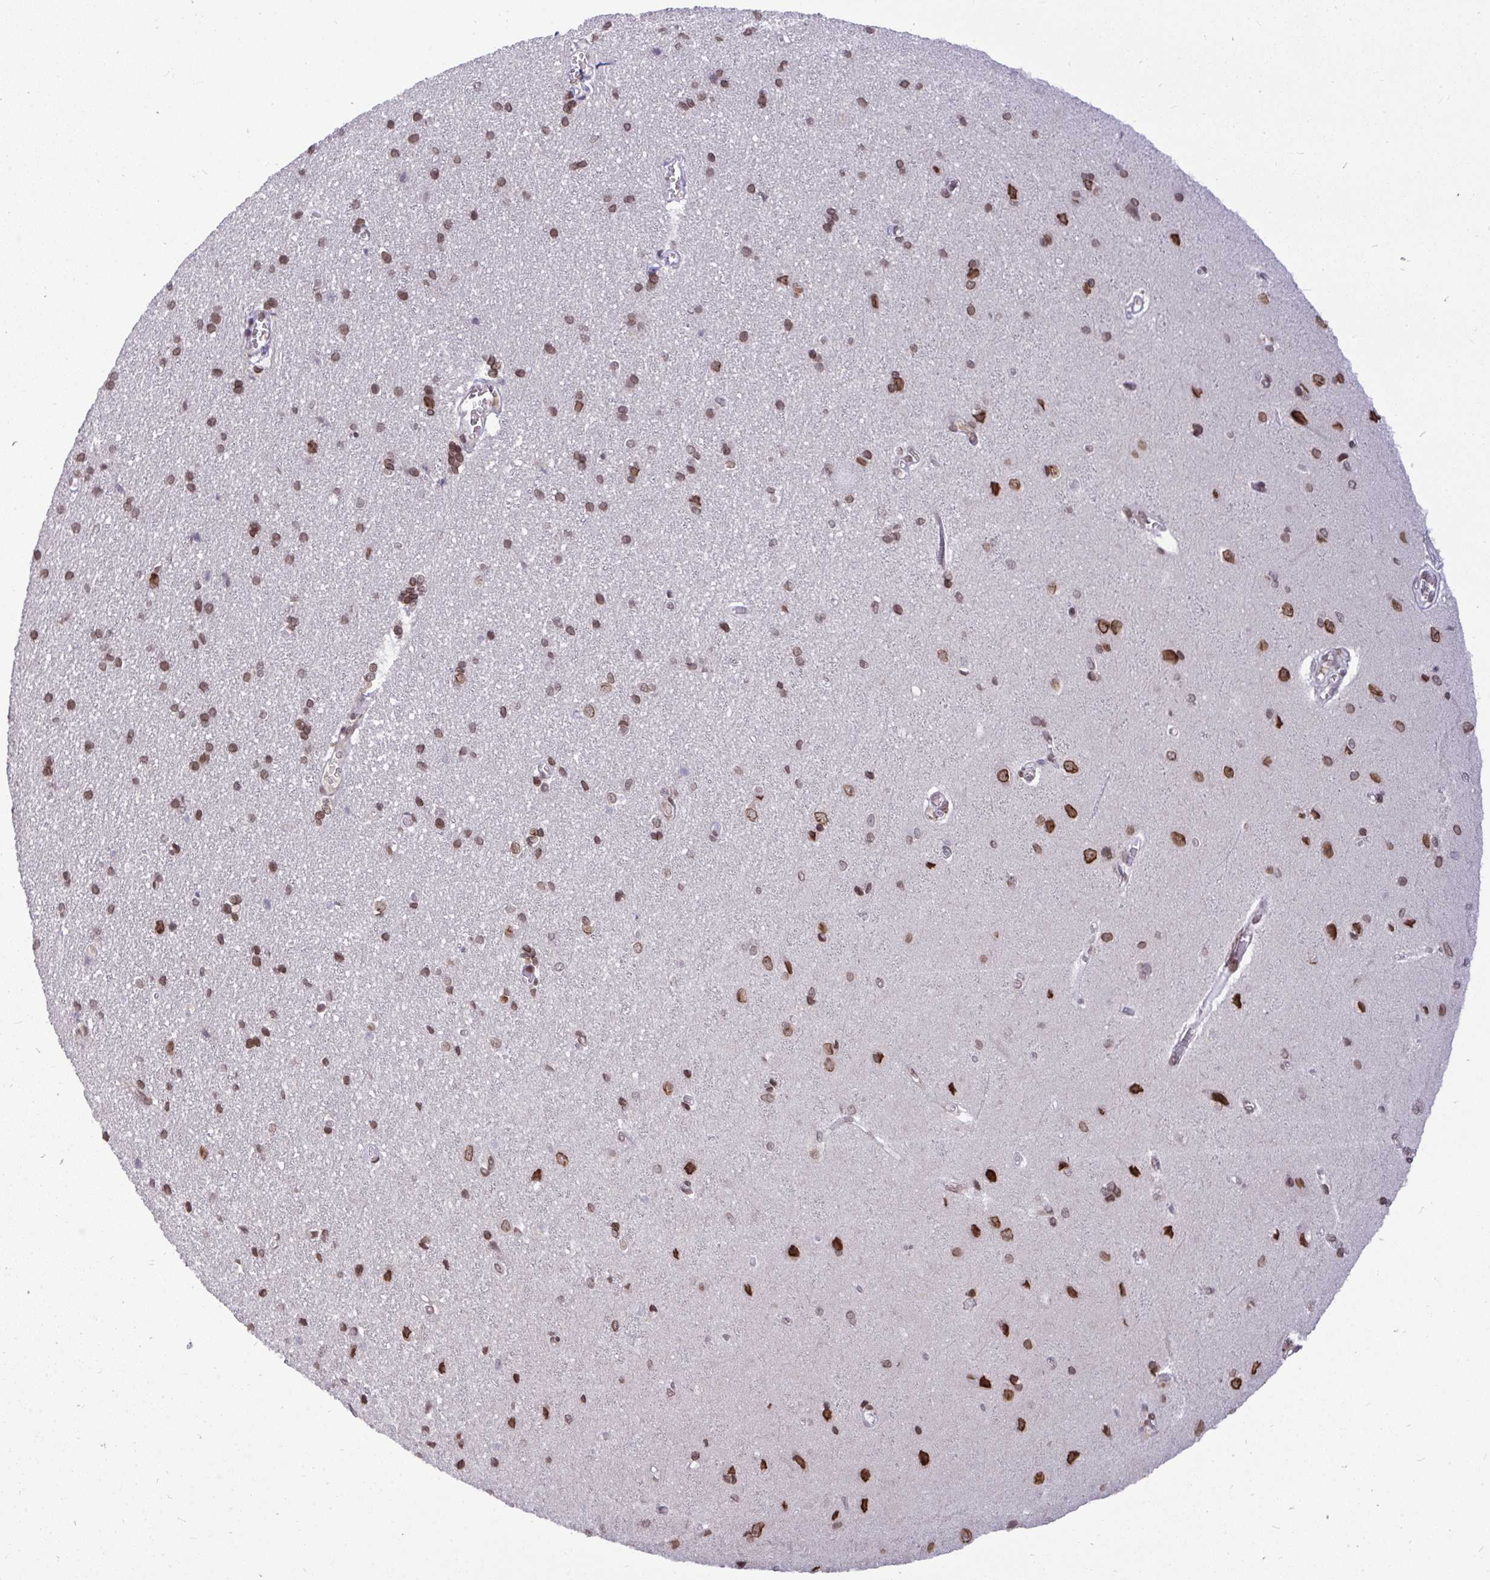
{"staining": {"intensity": "weak", "quantity": "<25%", "location": "nuclear"}, "tissue": "cerebral cortex", "cell_type": "Endothelial cells", "image_type": "normal", "snomed": [{"axis": "morphology", "description": "Normal tissue, NOS"}, {"axis": "topography", "description": "Cerebral cortex"}], "caption": "IHC of unremarkable cerebral cortex reveals no positivity in endothelial cells.", "gene": "JPT1", "patient": {"sex": "male", "age": 37}}